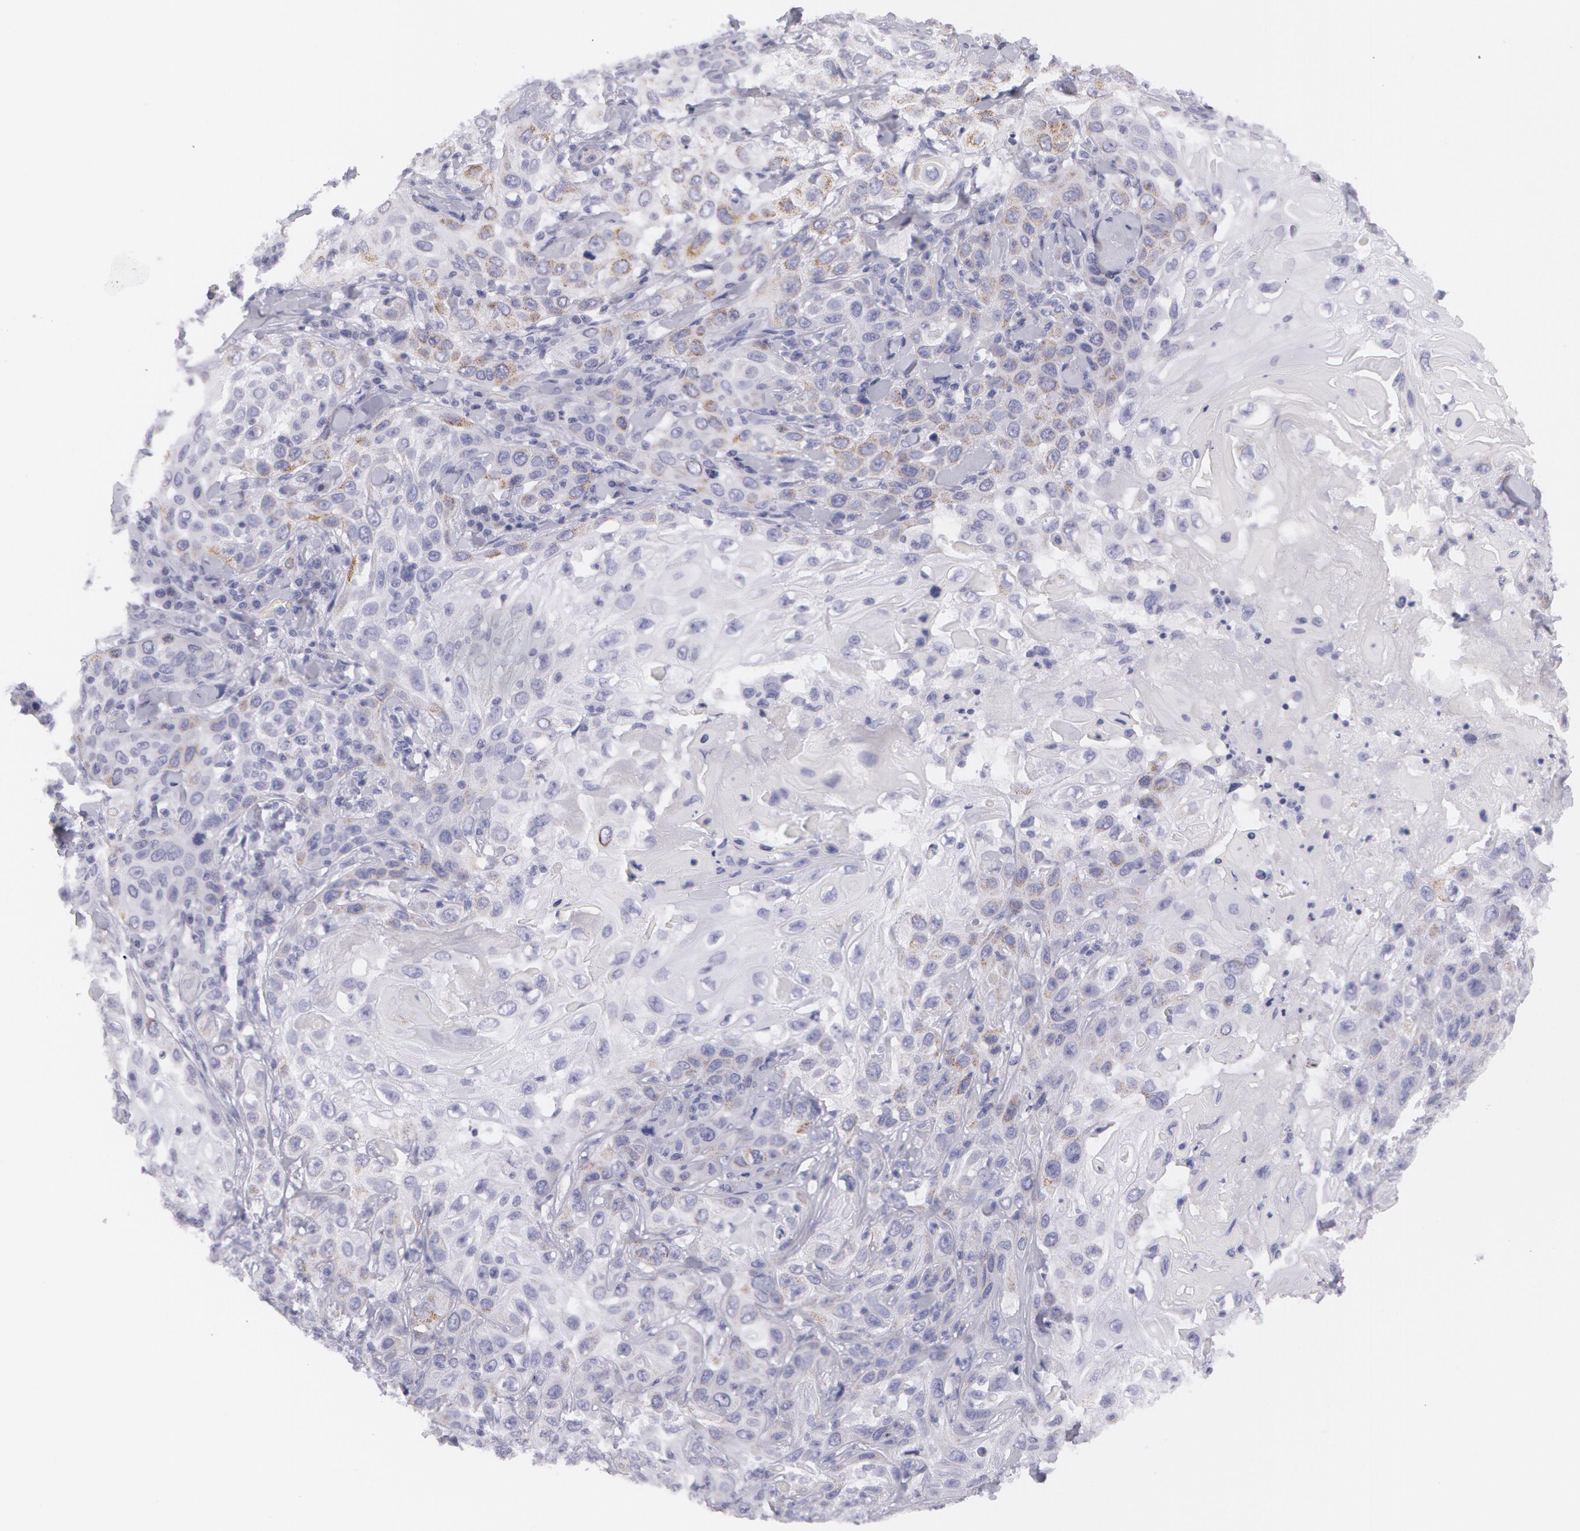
{"staining": {"intensity": "negative", "quantity": "none", "location": "none"}, "tissue": "skin cancer", "cell_type": "Tumor cells", "image_type": "cancer", "snomed": [{"axis": "morphology", "description": "Squamous cell carcinoma, NOS"}, {"axis": "topography", "description": "Skin"}], "caption": "A micrograph of skin cancer stained for a protein reveals no brown staining in tumor cells. Nuclei are stained in blue.", "gene": "AMACR", "patient": {"sex": "male", "age": 84}}